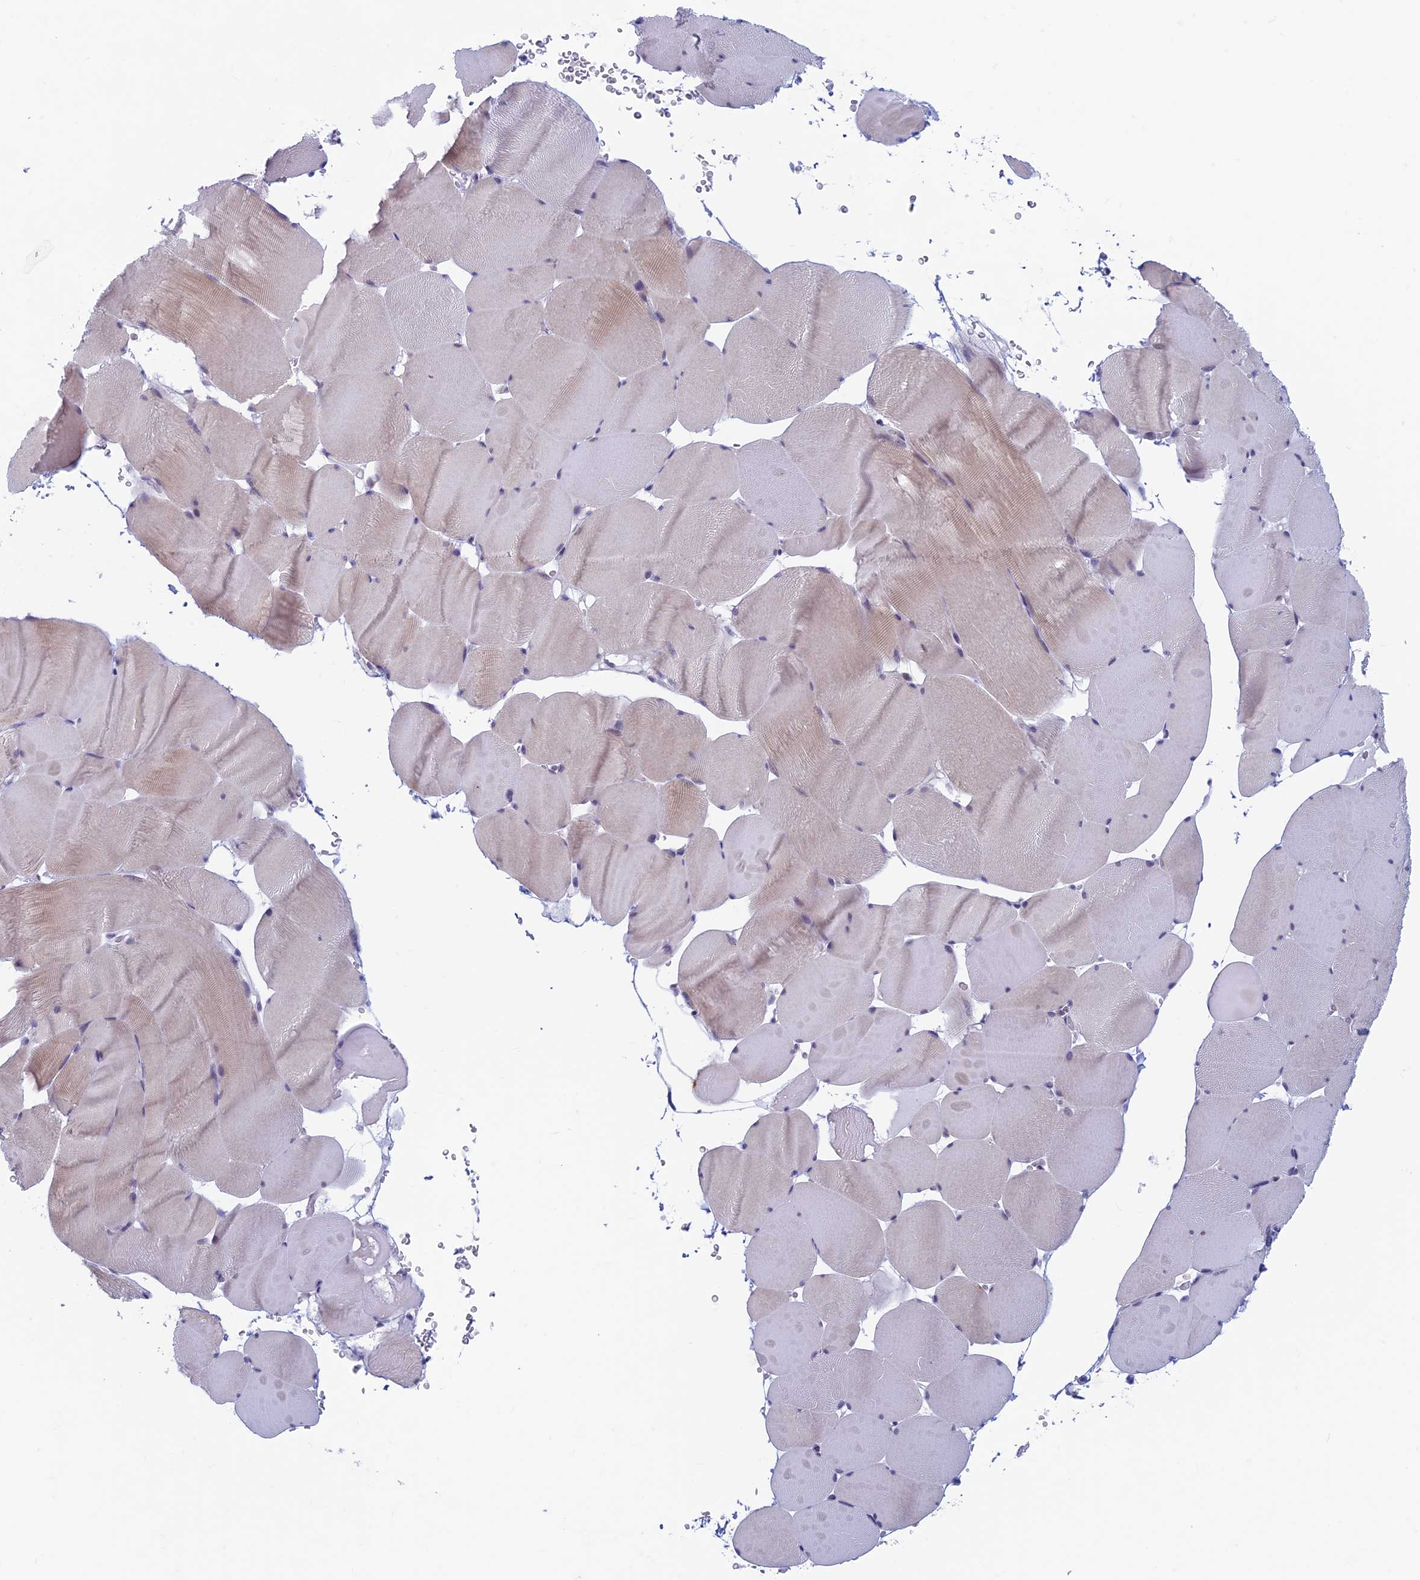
{"staining": {"intensity": "negative", "quantity": "none", "location": "none"}, "tissue": "skeletal muscle", "cell_type": "Myocytes", "image_type": "normal", "snomed": [{"axis": "morphology", "description": "Normal tissue, NOS"}, {"axis": "topography", "description": "Skeletal muscle"}], "caption": "Human skeletal muscle stained for a protein using immunohistochemistry (IHC) reveals no positivity in myocytes.", "gene": "ASH2L", "patient": {"sex": "male", "age": 62}}